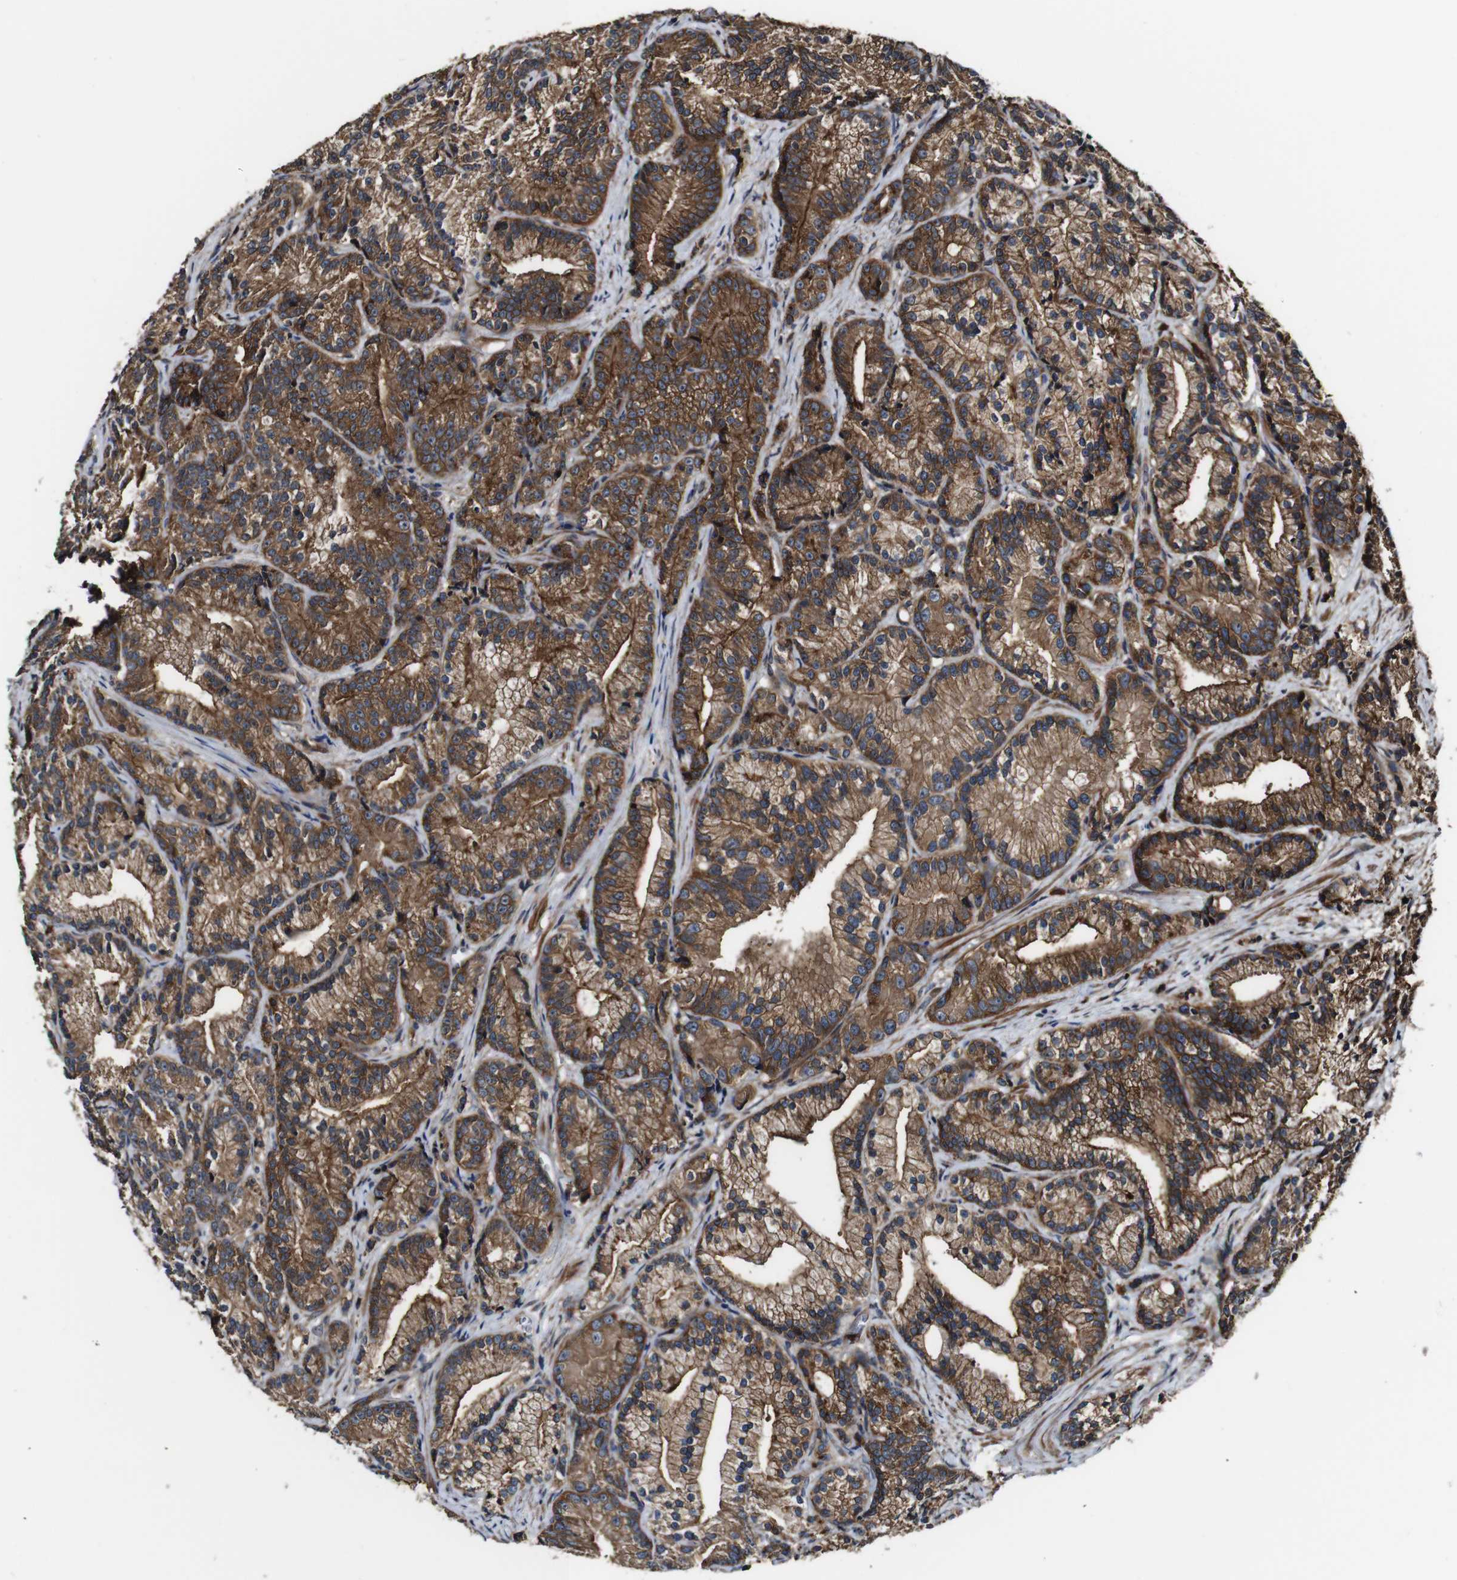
{"staining": {"intensity": "moderate", "quantity": ">75%", "location": "cytoplasmic/membranous"}, "tissue": "prostate cancer", "cell_type": "Tumor cells", "image_type": "cancer", "snomed": [{"axis": "morphology", "description": "Adenocarcinoma, Low grade"}, {"axis": "topography", "description": "Prostate"}], "caption": "Prostate adenocarcinoma (low-grade) stained with a protein marker displays moderate staining in tumor cells.", "gene": "TNIK", "patient": {"sex": "male", "age": 89}}